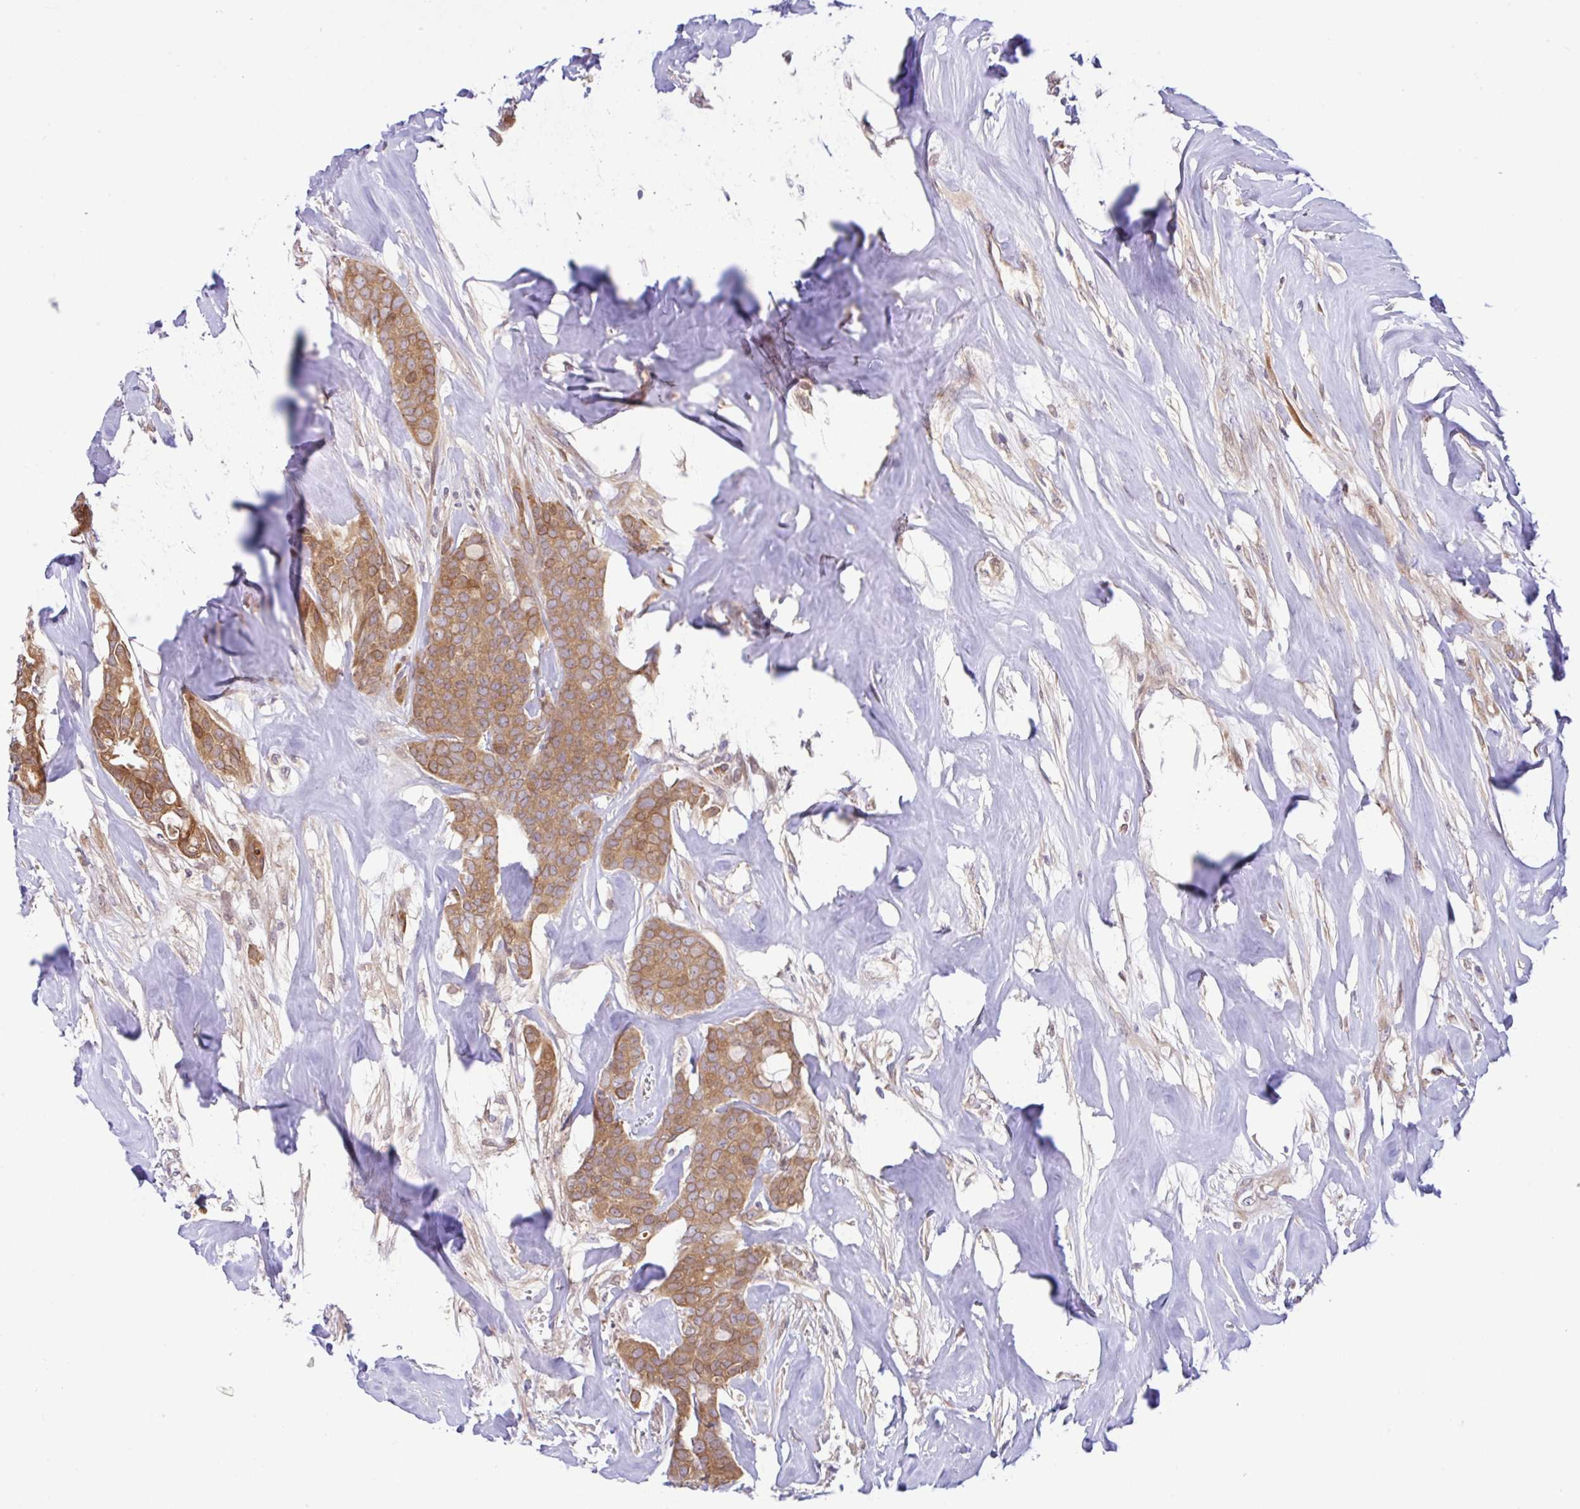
{"staining": {"intensity": "moderate", "quantity": ">75%", "location": "cytoplasmic/membranous"}, "tissue": "breast cancer", "cell_type": "Tumor cells", "image_type": "cancer", "snomed": [{"axis": "morphology", "description": "Duct carcinoma"}, {"axis": "topography", "description": "Breast"}], "caption": "The image demonstrates a brown stain indicating the presence of a protein in the cytoplasmic/membranous of tumor cells in breast cancer (invasive ductal carcinoma). (DAB (3,3'-diaminobenzidine) = brown stain, brightfield microscopy at high magnification).", "gene": "UBE4A", "patient": {"sex": "female", "age": 84}}